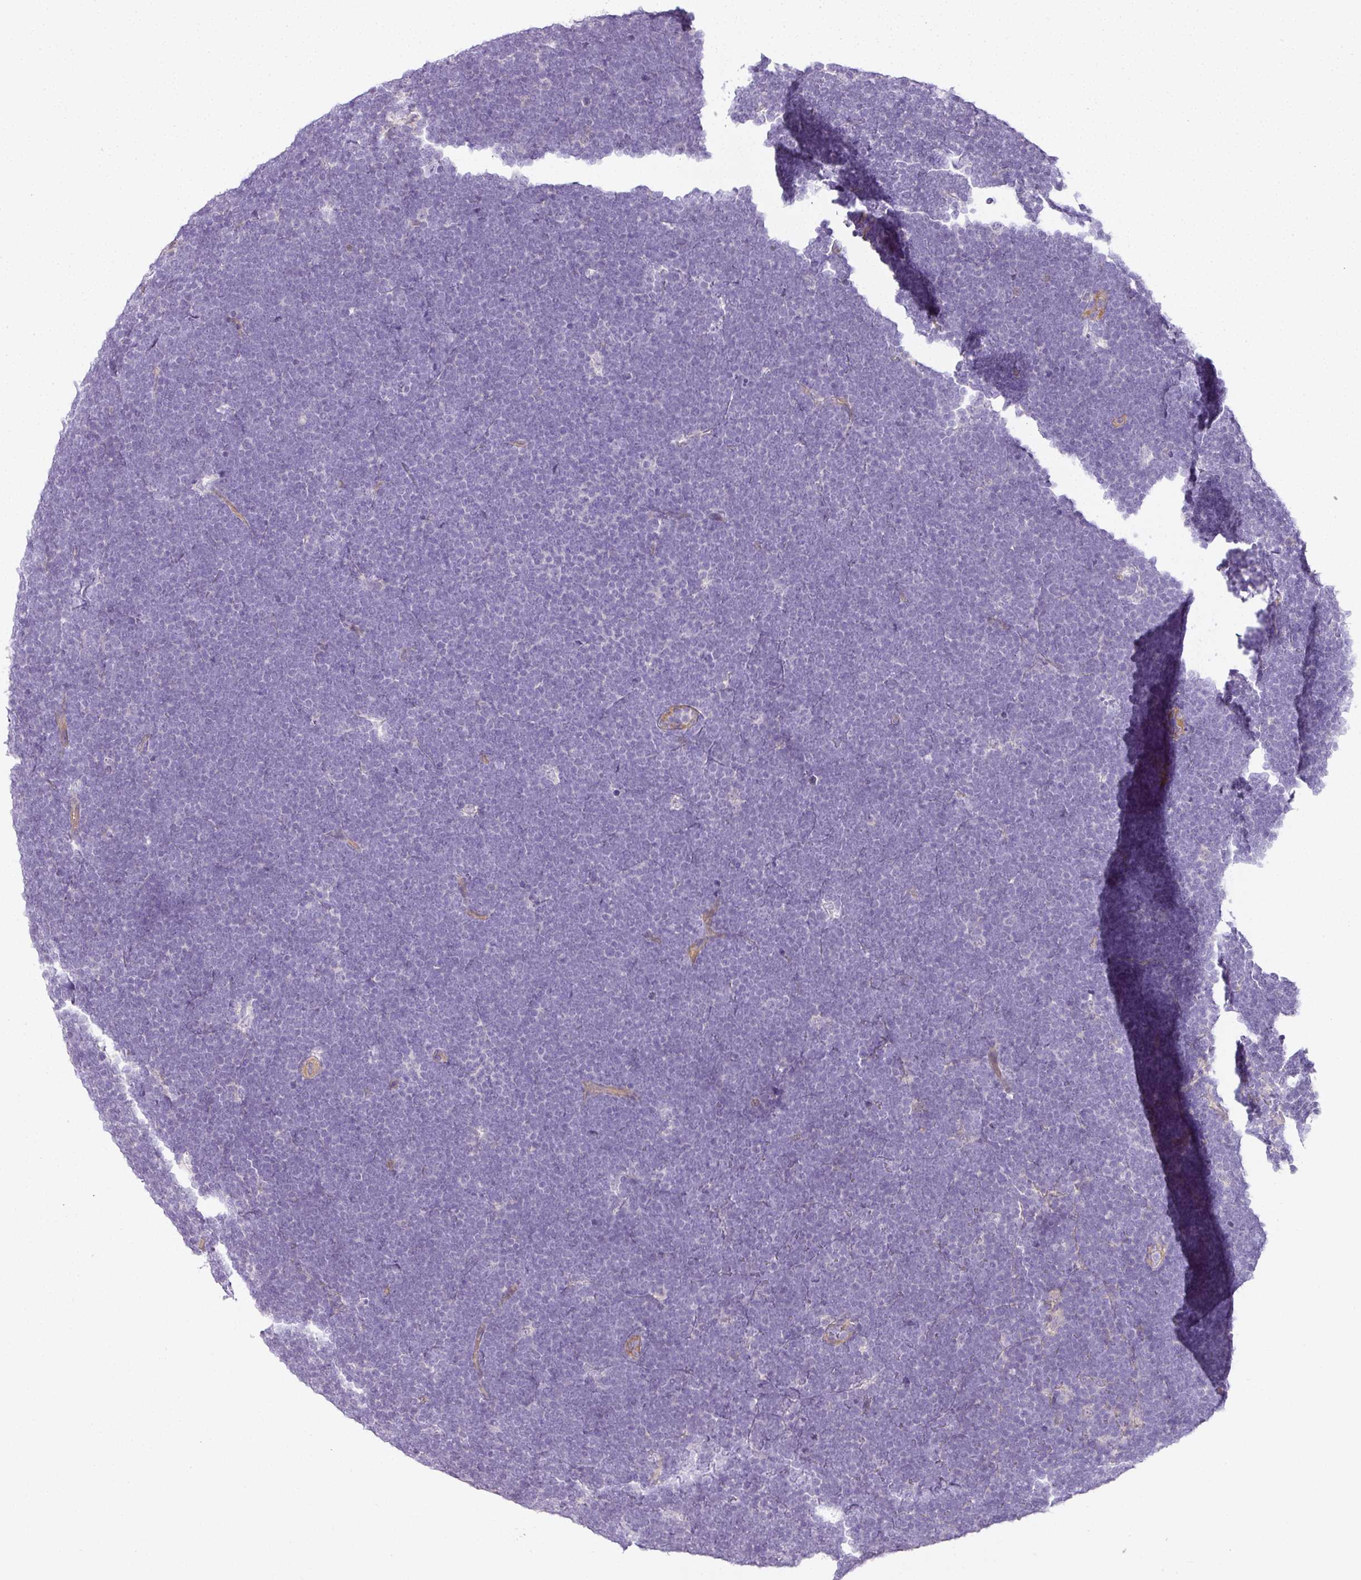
{"staining": {"intensity": "negative", "quantity": "none", "location": "none"}, "tissue": "lymphoma", "cell_type": "Tumor cells", "image_type": "cancer", "snomed": [{"axis": "morphology", "description": "Malignant lymphoma, non-Hodgkin's type, High grade"}, {"axis": "topography", "description": "Lymph node"}], "caption": "Immunohistochemical staining of human high-grade malignant lymphoma, non-Hodgkin's type reveals no significant positivity in tumor cells.", "gene": "RAX2", "patient": {"sex": "male", "age": 13}}